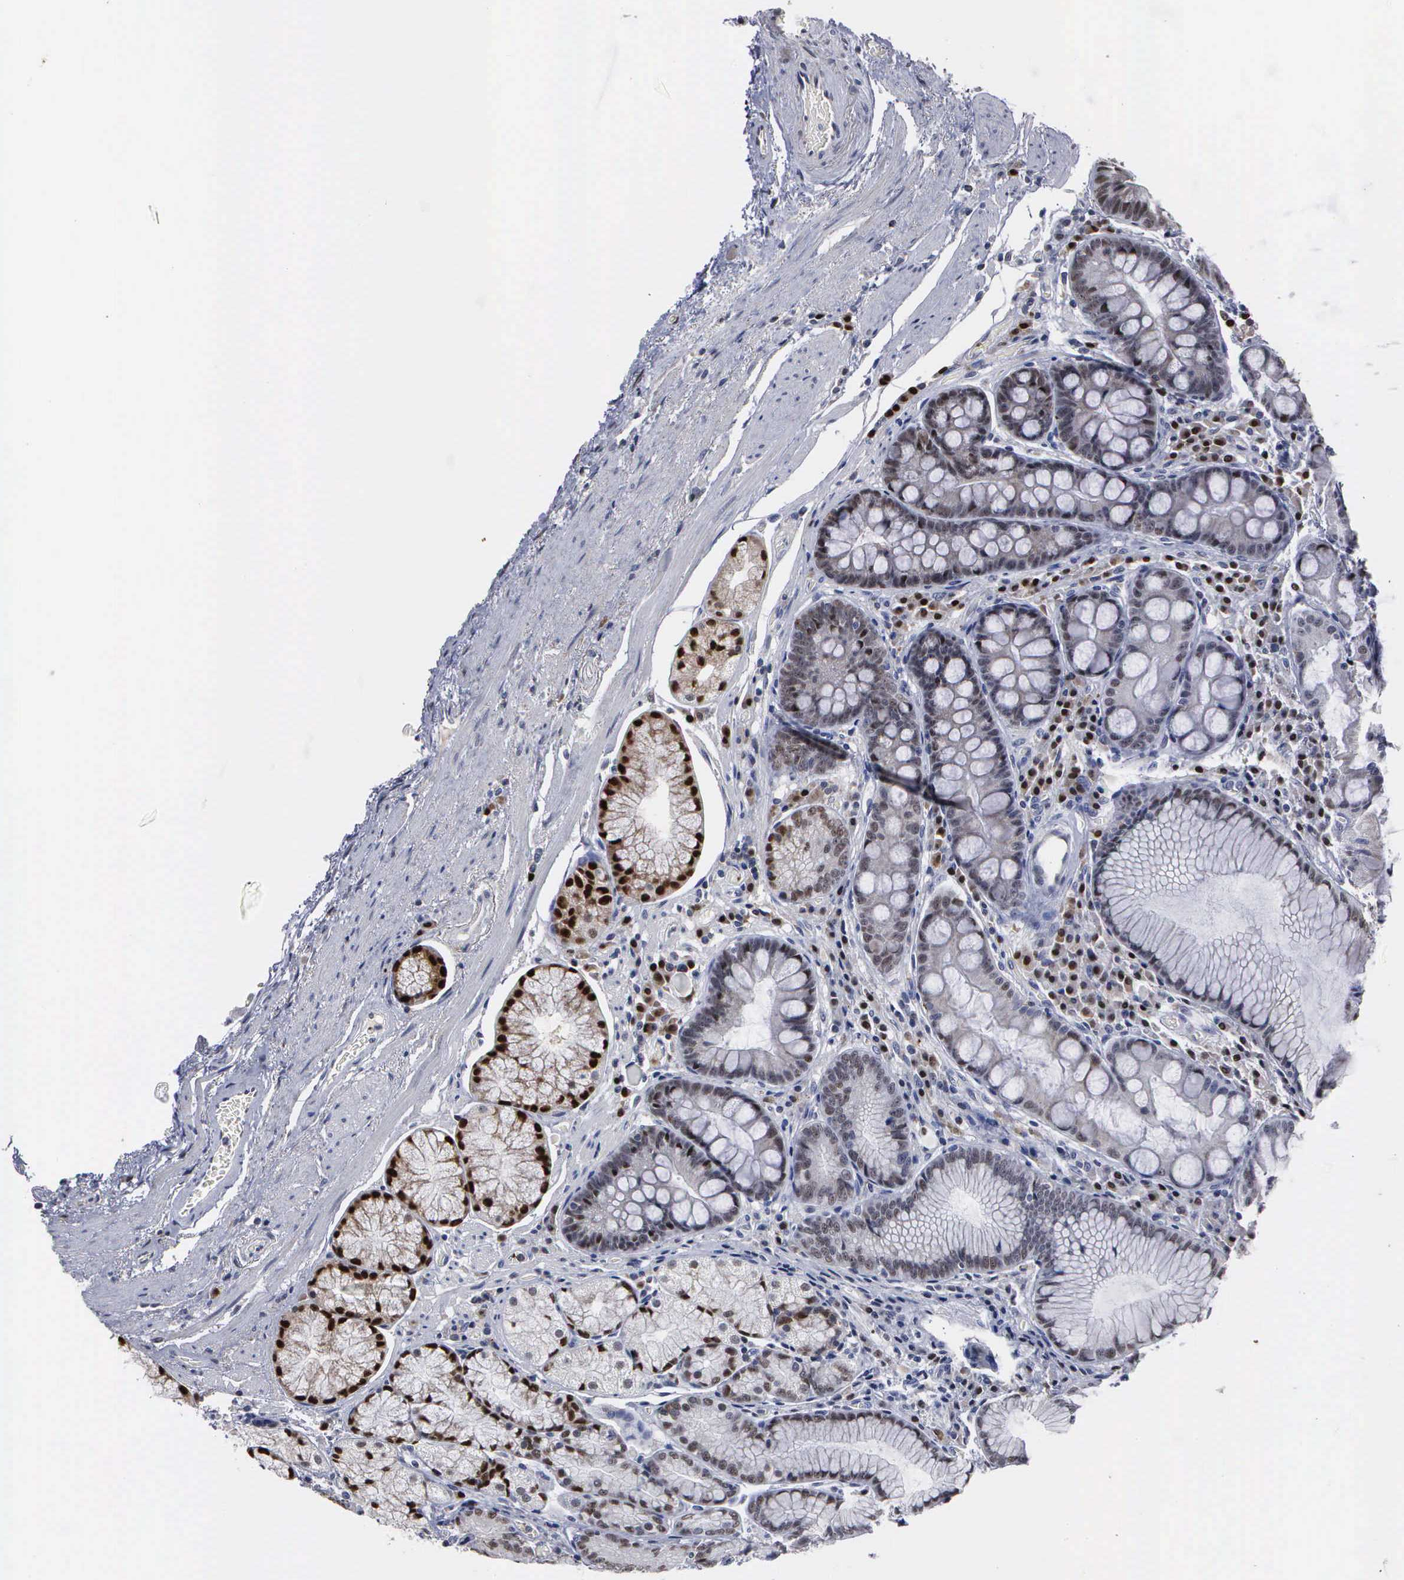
{"staining": {"intensity": "moderate", "quantity": ">75%", "location": "nuclear"}, "tissue": "stomach", "cell_type": "Glandular cells", "image_type": "normal", "snomed": [{"axis": "morphology", "description": "Normal tissue, NOS"}, {"axis": "topography", "description": "Stomach, lower"}], "caption": "Brown immunohistochemical staining in benign stomach demonstrates moderate nuclear expression in approximately >75% of glandular cells.", "gene": "TRMT5", "patient": {"sex": "female", "age": 93}}